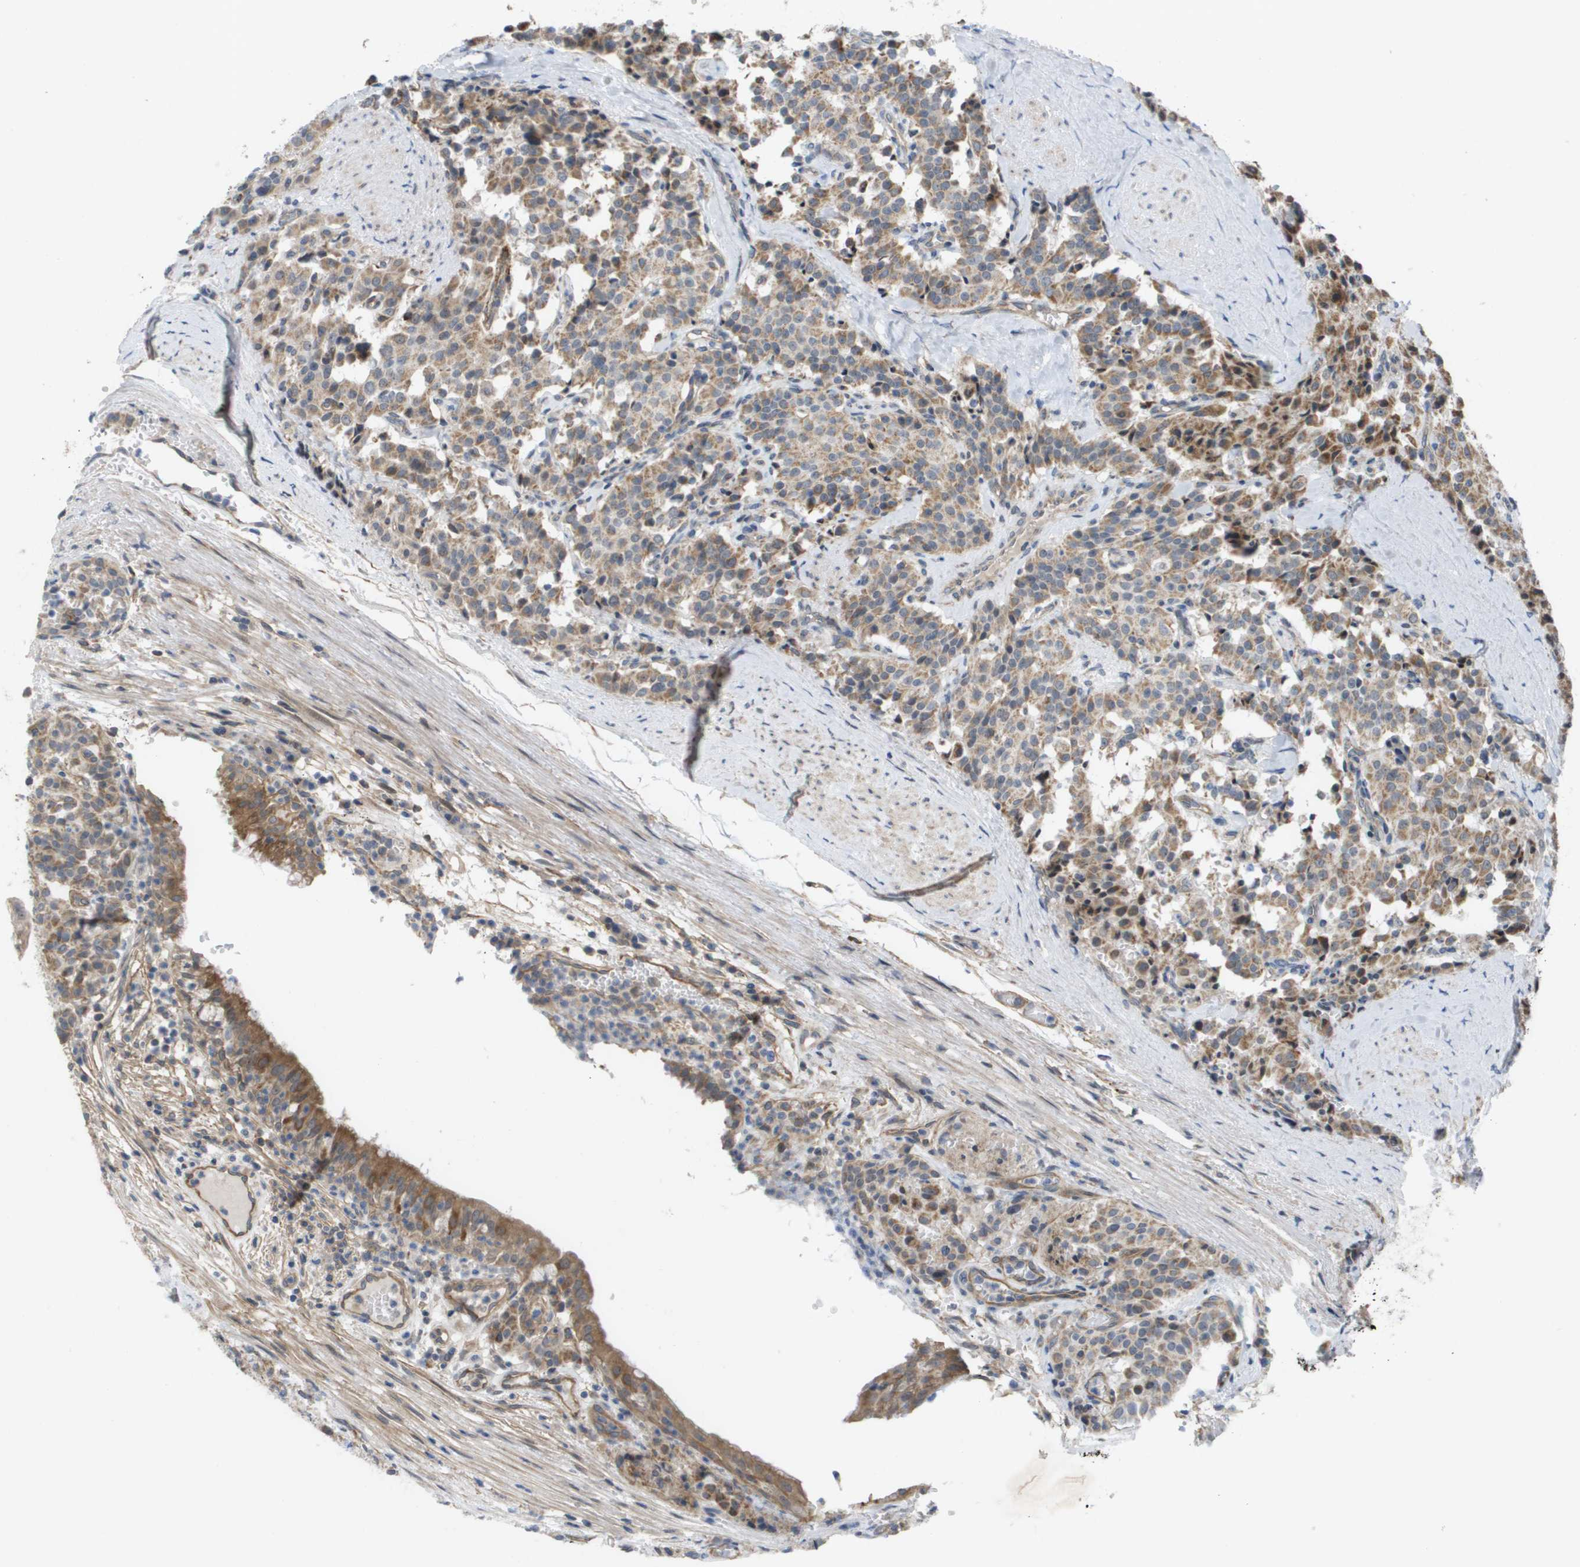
{"staining": {"intensity": "moderate", "quantity": ">75%", "location": "cytoplasmic/membranous"}, "tissue": "carcinoid", "cell_type": "Tumor cells", "image_type": "cancer", "snomed": [{"axis": "morphology", "description": "Carcinoid, malignant, NOS"}, {"axis": "topography", "description": "Lung"}], "caption": "This is an image of IHC staining of carcinoid, which shows moderate expression in the cytoplasmic/membranous of tumor cells.", "gene": "MTARC2", "patient": {"sex": "male", "age": 30}}